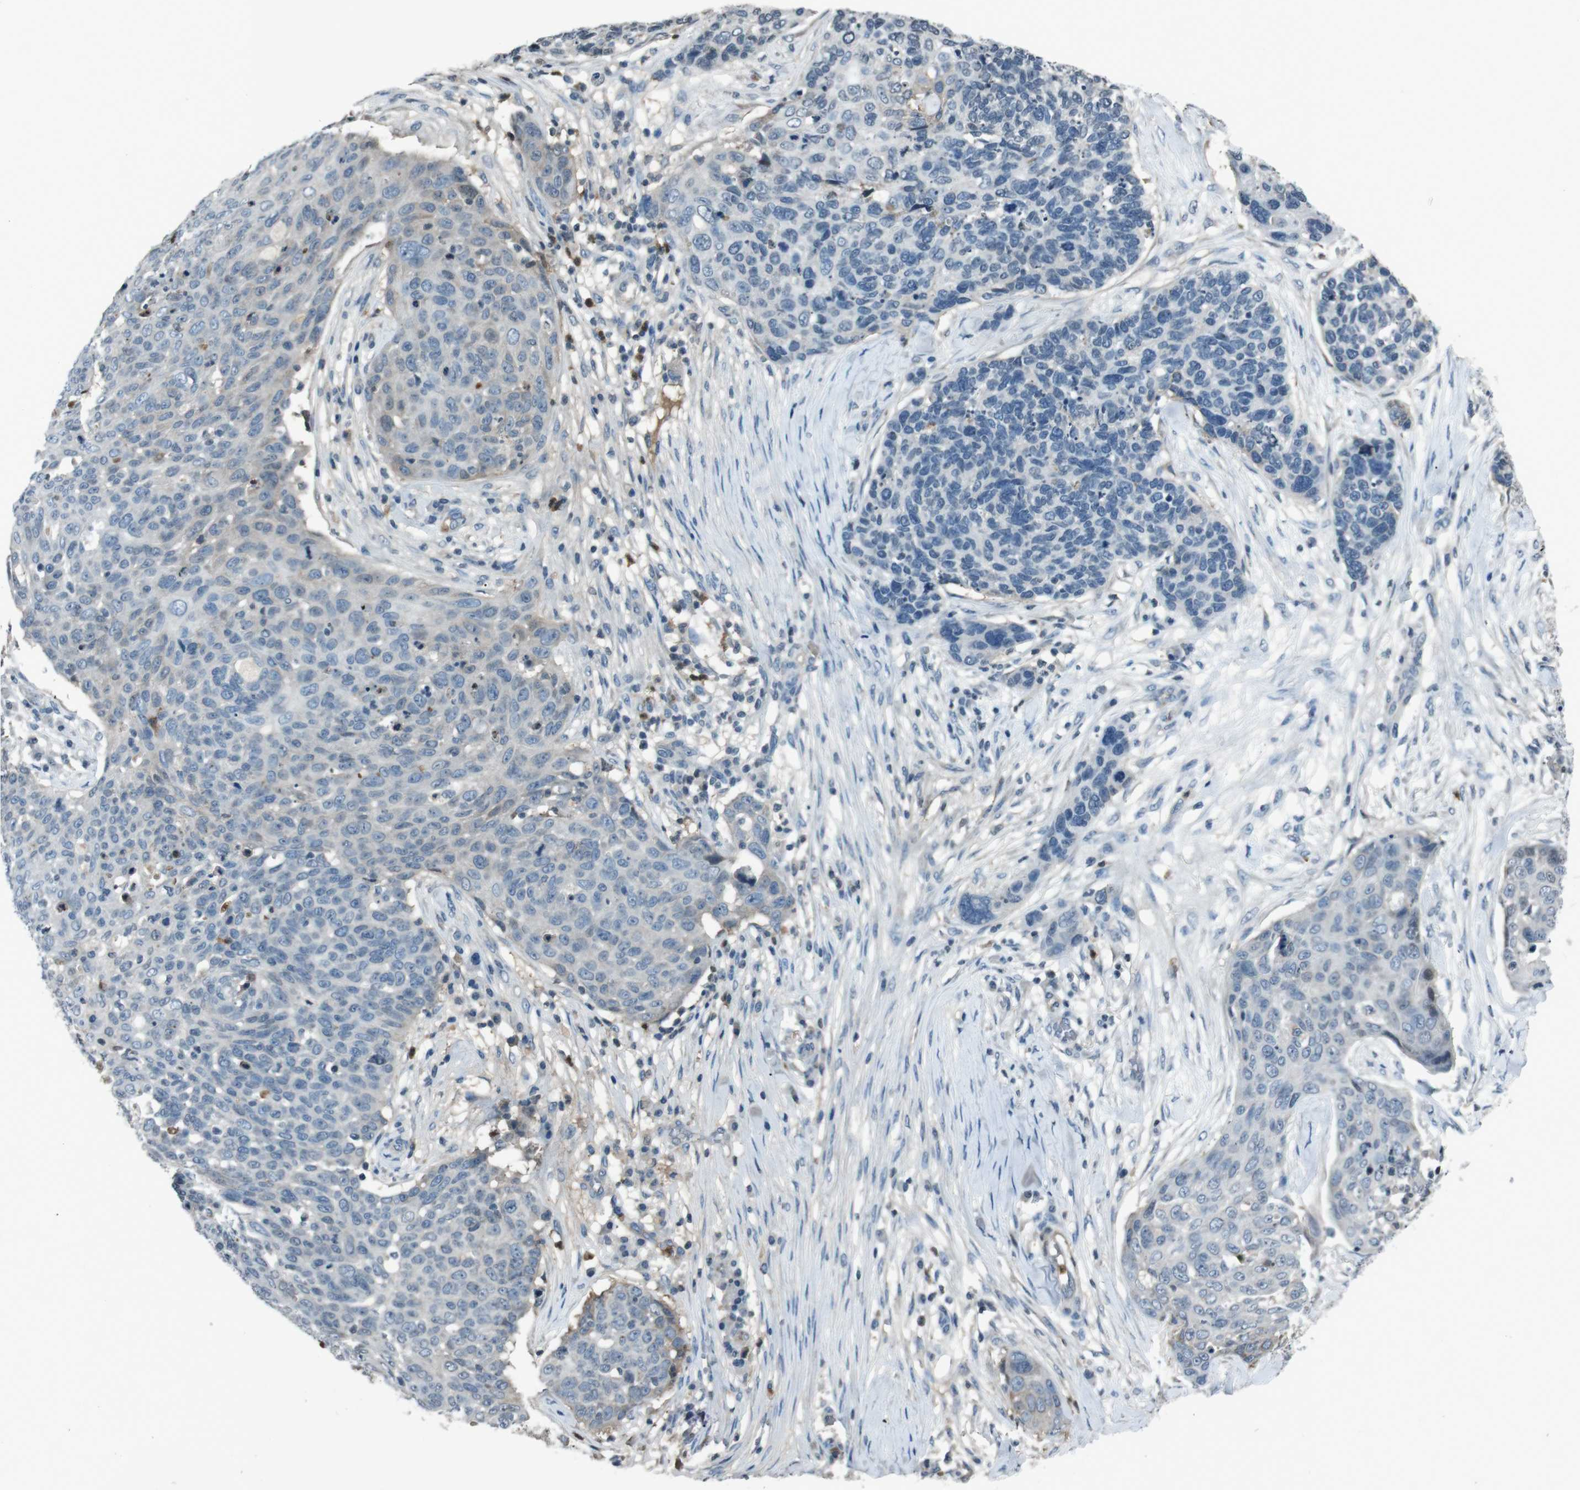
{"staining": {"intensity": "negative", "quantity": "none", "location": "none"}, "tissue": "skin cancer", "cell_type": "Tumor cells", "image_type": "cancer", "snomed": [{"axis": "morphology", "description": "Squamous cell carcinoma in situ, NOS"}, {"axis": "morphology", "description": "Squamous cell carcinoma, NOS"}, {"axis": "topography", "description": "Skin"}], "caption": "Human skin squamous cell carcinoma in situ stained for a protein using immunohistochemistry (IHC) displays no expression in tumor cells.", "gene": "UGT1A6", "patient": {"sex": "male", "age": 93}}